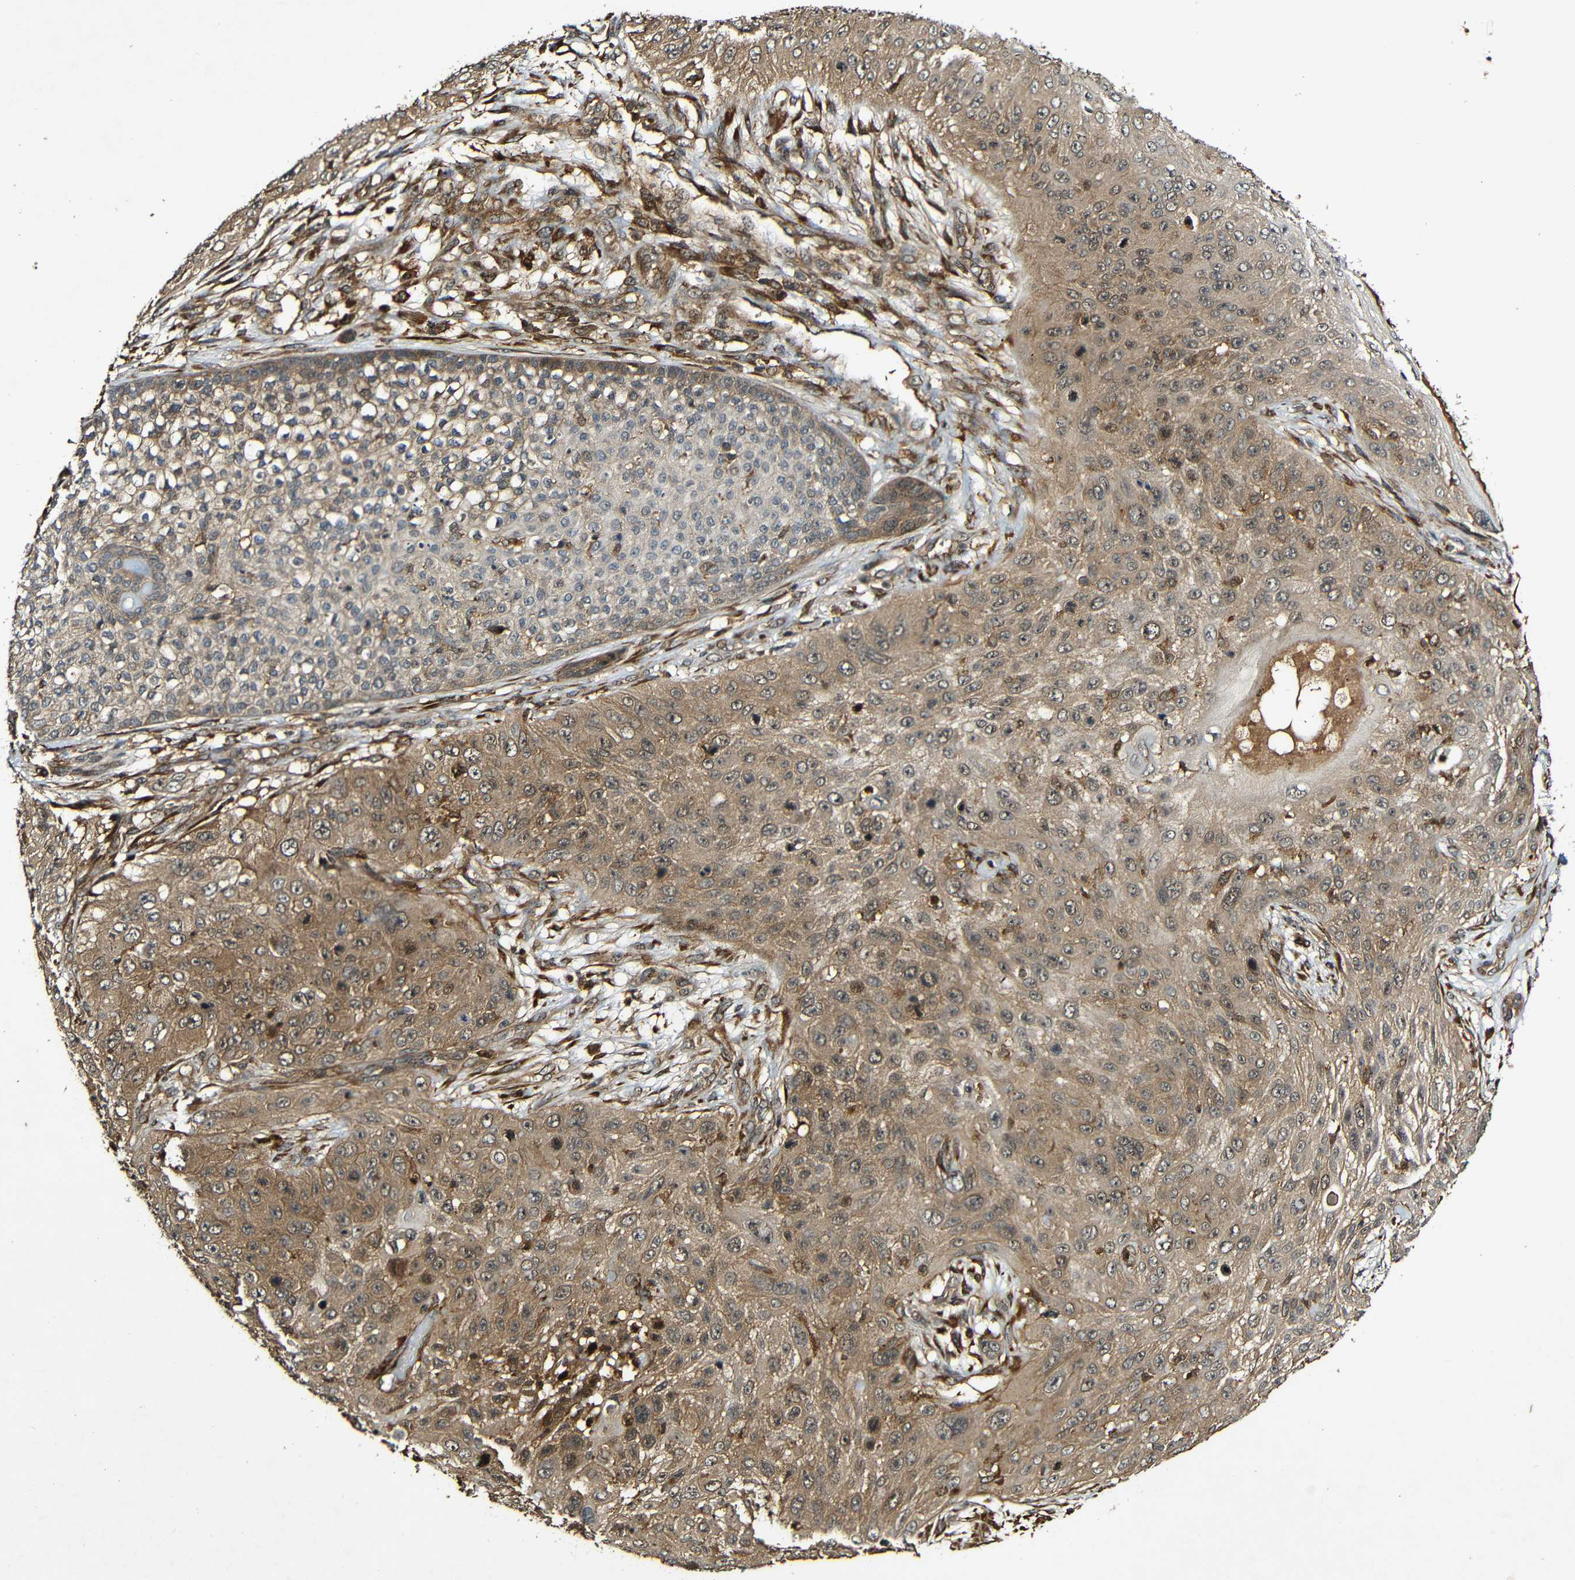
{"staining": {"intensity": "moderate", "quantity": ">75%", "location": "cytoplasmic/membranous"}, "tissue": "skin cancer", "cell_type": "Tumor cells", "image_type": "cancer", "snomed": [{"axis": "morphology", "description": "Squamous cell carcinoma, NOS"}, {"axis": "topography", "description": "Skin"}], "caption": "A histopathology image of human skin cancer (squamous cell carcinoma) stained for a protein shows moderate cytoplasmic/membranous brown staining in tumor cells.", "gene": "CASP8", "patient": {"sex": "female", "age": 80}}